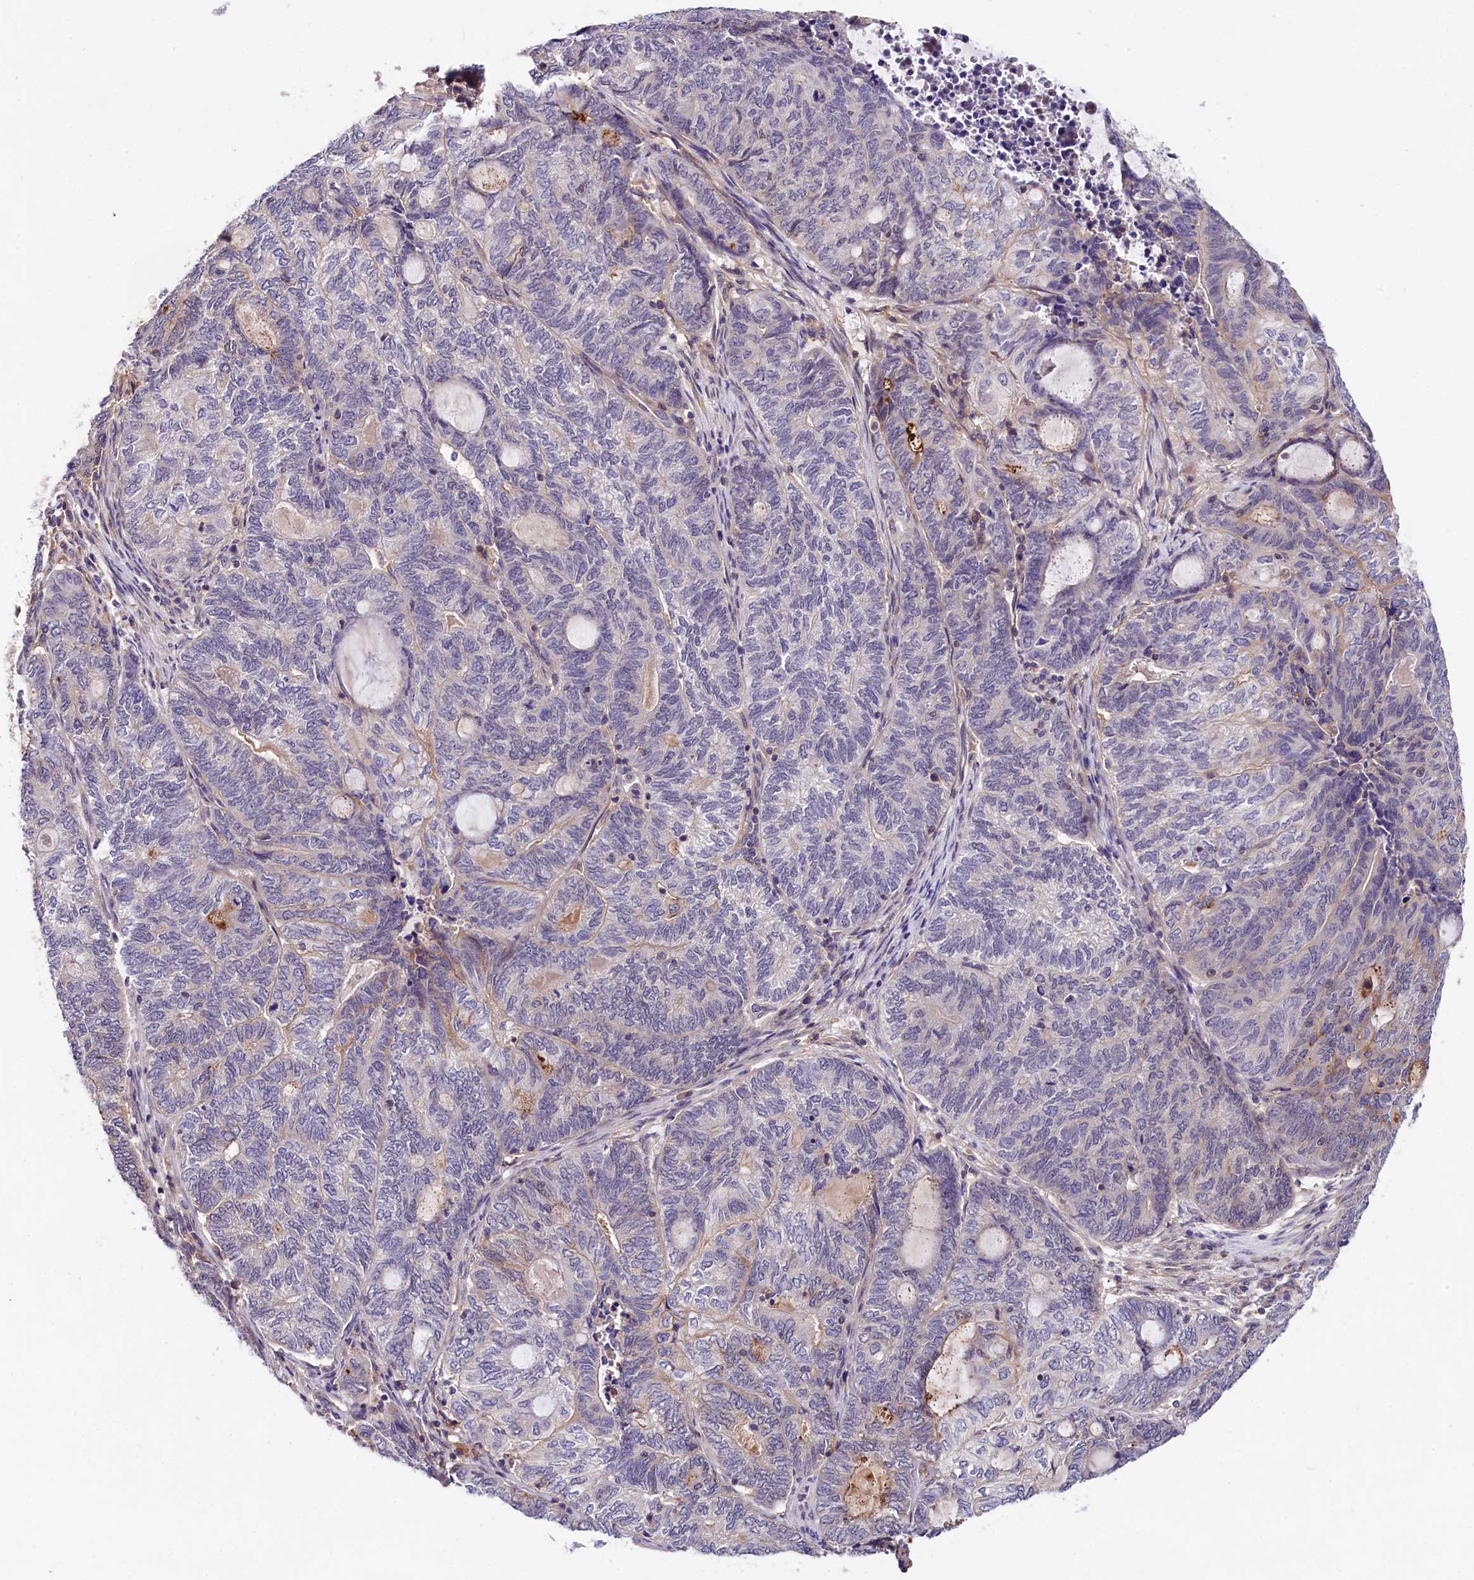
{"staining": {"intensity": "negative", "quantity": "none", "location": "none"}, "tissue": "endometrial cancer", "cell_type": "Tumor cells", "image_type": "cancer", "snomed": [{"axis": "morphology", "description": "Adenocarcinoma, NOS"}, {"axis": "topography", "description": "Uterus"}, {"axis": "topography", "description": "Endometrium"}], "caption": "An immunohistochemistry histopathology image of adenocarcinoma (endometrial) is shown. There is no staining in tumor cells of adenocarcinoma (endometrial). Brightfield microscopy of immunohistochemistry stained with DAB (3,3'-diaminobenzidine) (brown) and hematoxylin (blue), captured at high magnification.", "gene": "OAS3", "patient": {"sex": "female", "age": 70}}